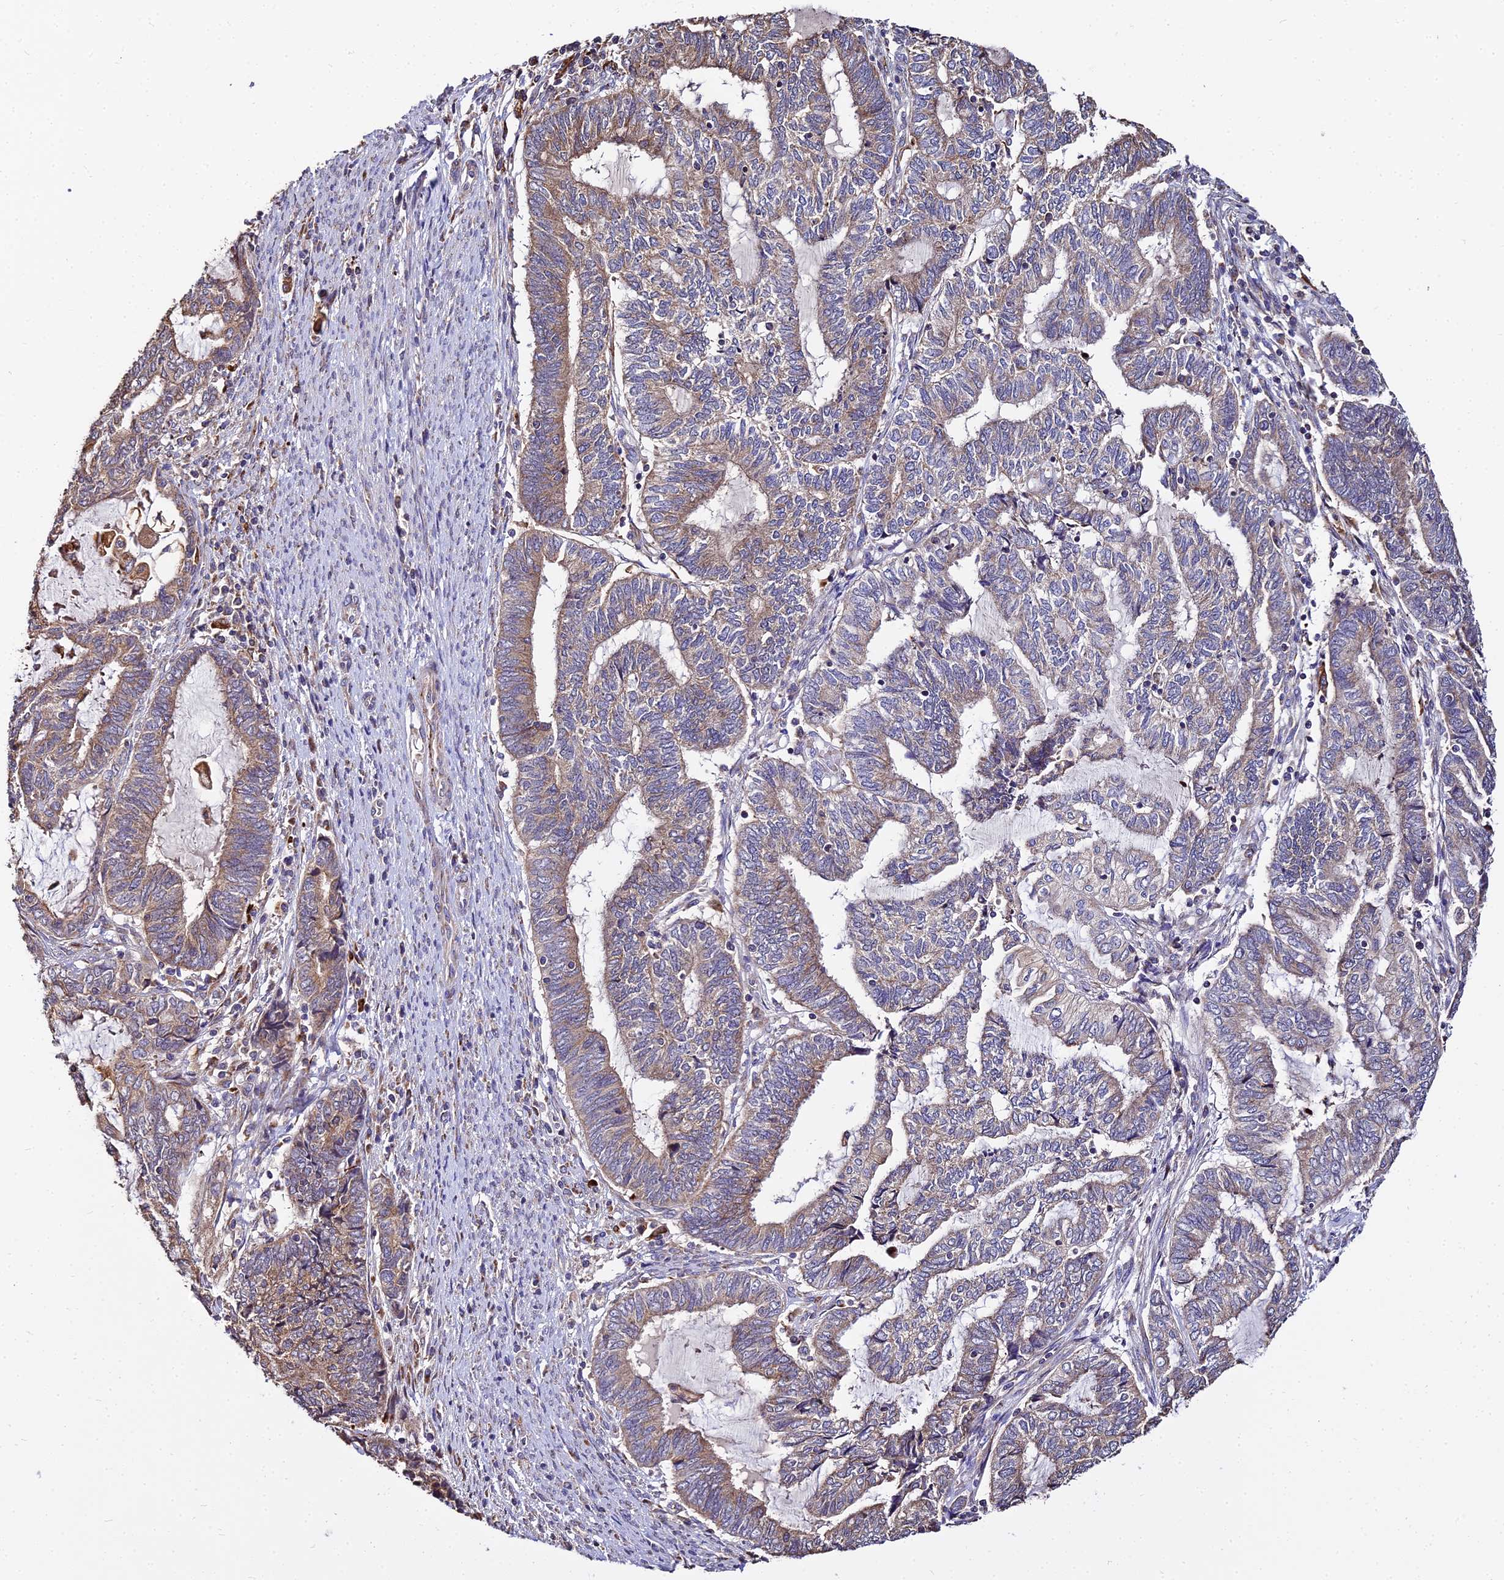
{"staining": {"intensity": "moderate", "quantity": "25%-75%", "location": "cytoplasmic/membranous"}, "tissue": "endometrial cancer", "cell_type": "Tumor cells", "image_type": "cancer", "snomed": [{"axis": "morphology", "description": "Adenocarcinoma, NOS"}, {"axis": "topography", "description": "Uterus"}, {"axis": "topography", "description": "Endometrium"}], "caption": "Protein staining by IHC displays moderate cytoplasmic/membranous staining in about 25%-75% of tumor cells in endometrial cancer.", "gene": "PEX19", "patient": {"sex": "female", "age": 70}}